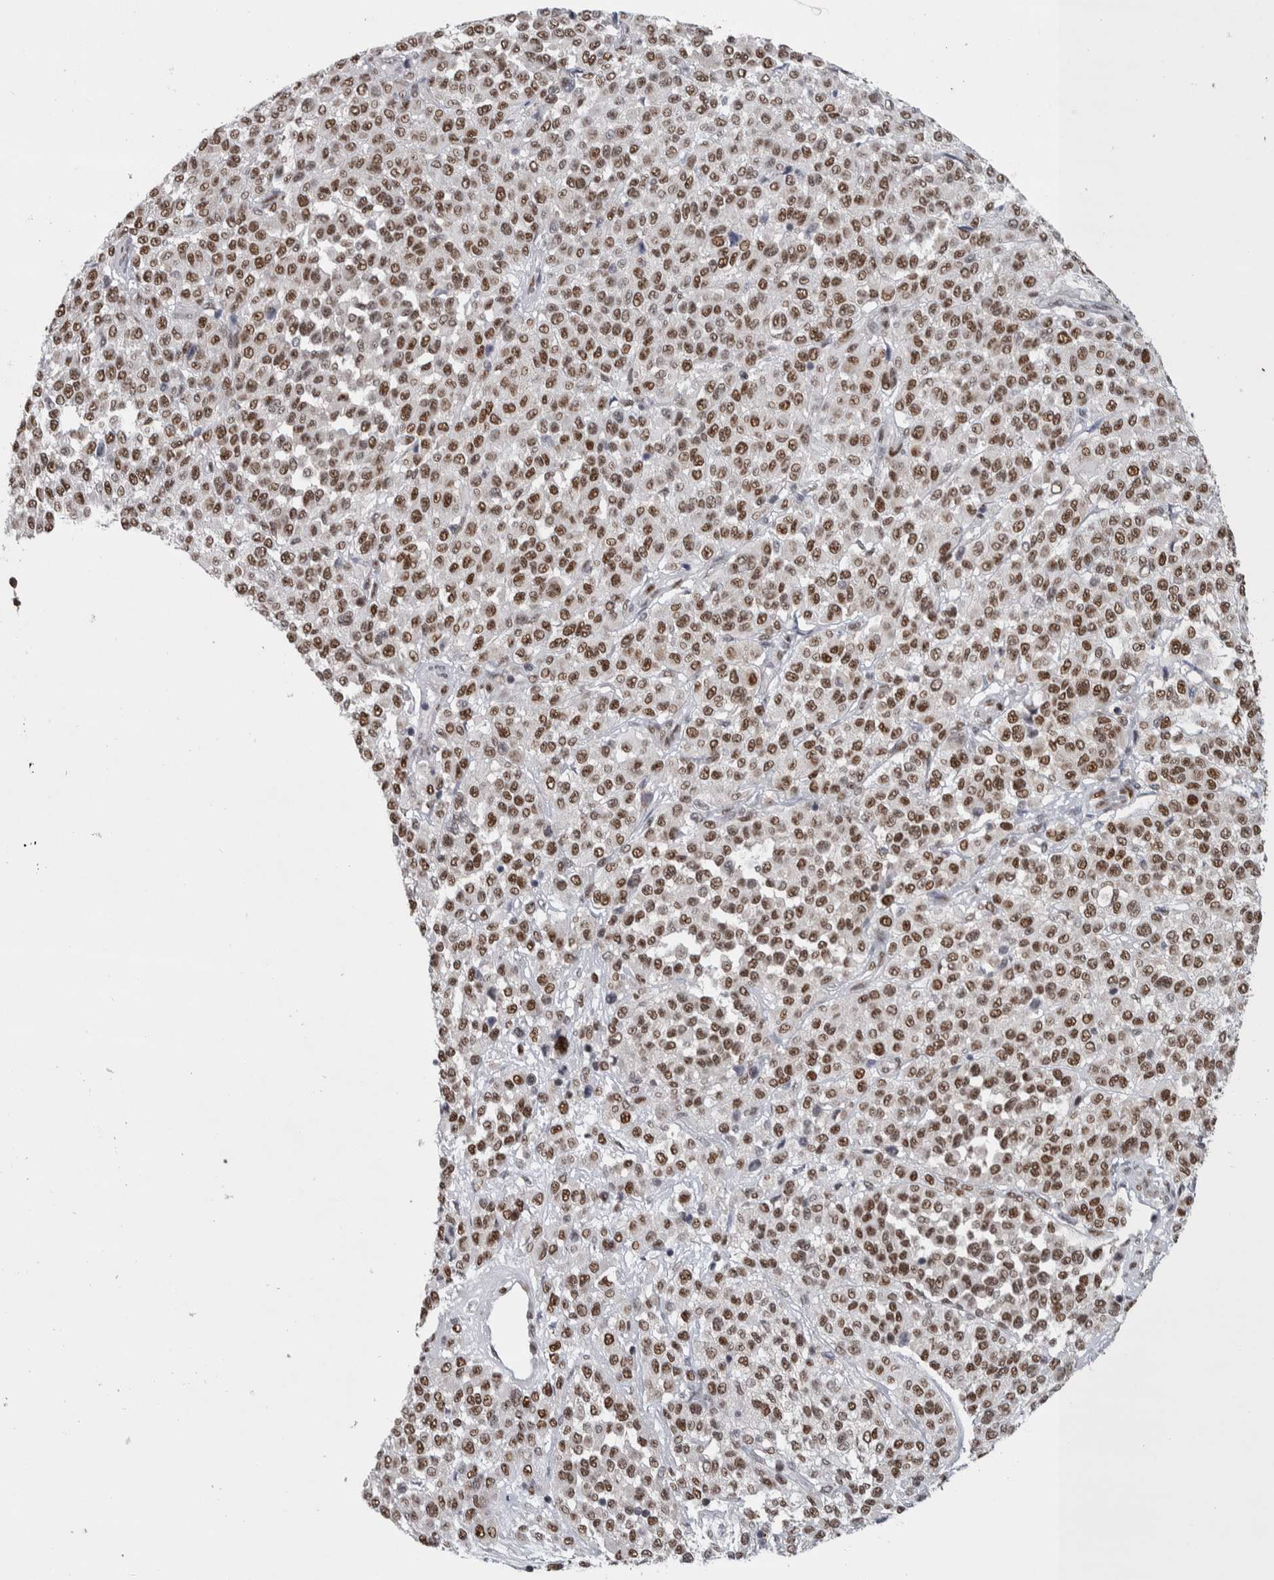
{"staining": {"intensity": "strong", "quantity": ">75%", "location": "nuclear"}, "tissue": "melanoma", "cell_type": "Tumor cells", "image_type": "cancer", "snomed": [{"axis": "morphology", "description": "Malignant melanoma, Metastatic site"}, {"axis": "topography", "description": "Pancreas"}], "caption": "An immunohistochemistry (IHC) micrograph of neoplastic tissue is shown. Protein staining in brown highlights strong nuclear positivity in malignant melanoma (metastatic site) within tumor cells.", "gene": "HEXIM2", "patient": {"sex": "female", "age": 30}}